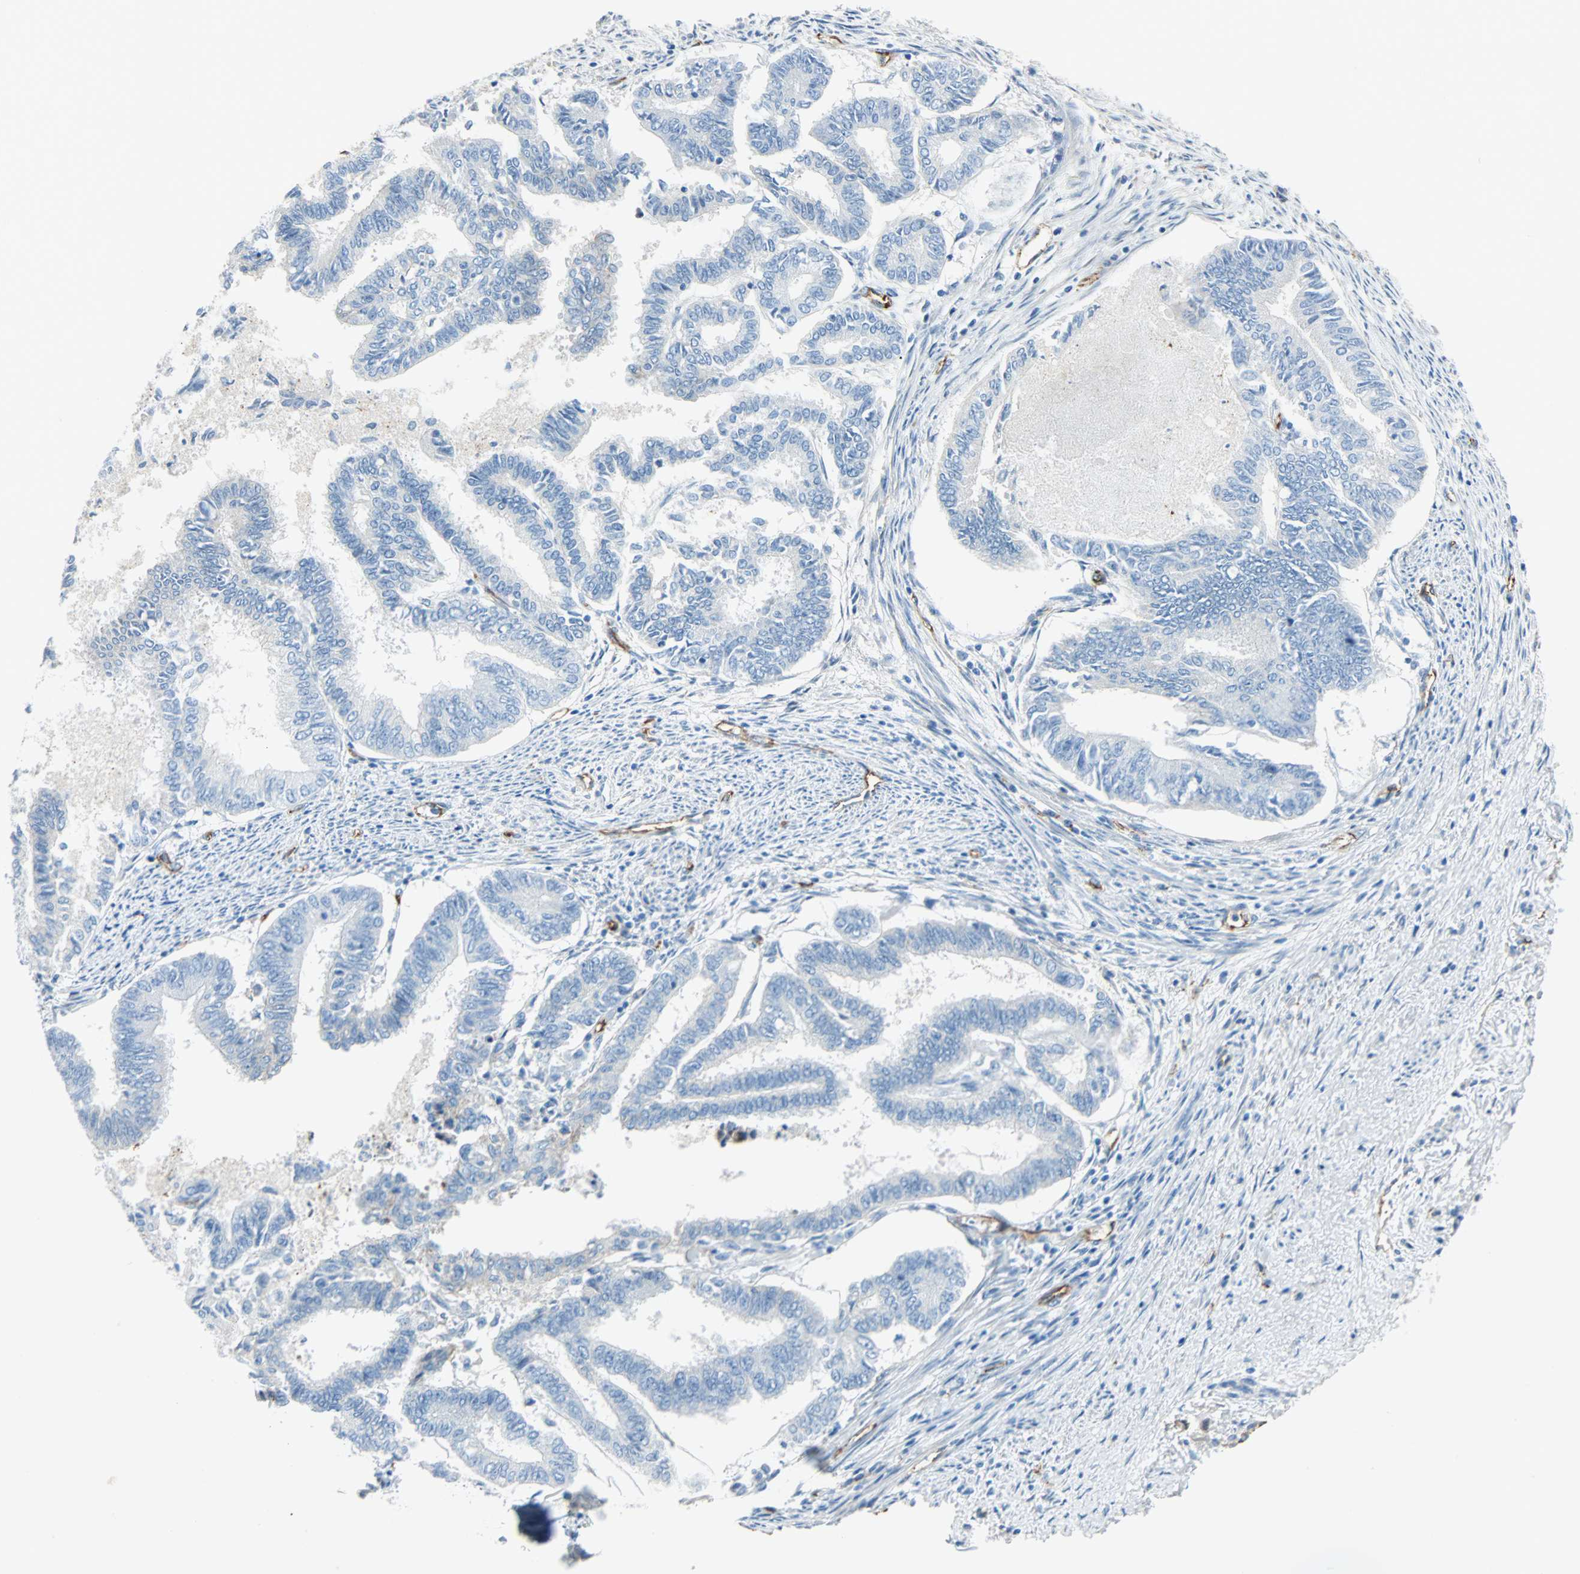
{"staining": {"intensity": "negative", "quantity": "none", "location": "none"}, "tissue": "endometrial cancer", "cell_type": "Tumor cells", "image_type": "cancer", "snomed": [{"axis": "morphology", "description": "Adenocarcinoma, NOS"}, {"axis": "topography", "description": "Endometrium"}], "caption": "High magnification brightfield microscopy of endometrial cancer stained with DAB (brown) and counterstained with hematoxylin (blue): tumor cells show no significant positivity.", "gene": "VPS9D1", "patient": {"sex": "female", "age": 86}}